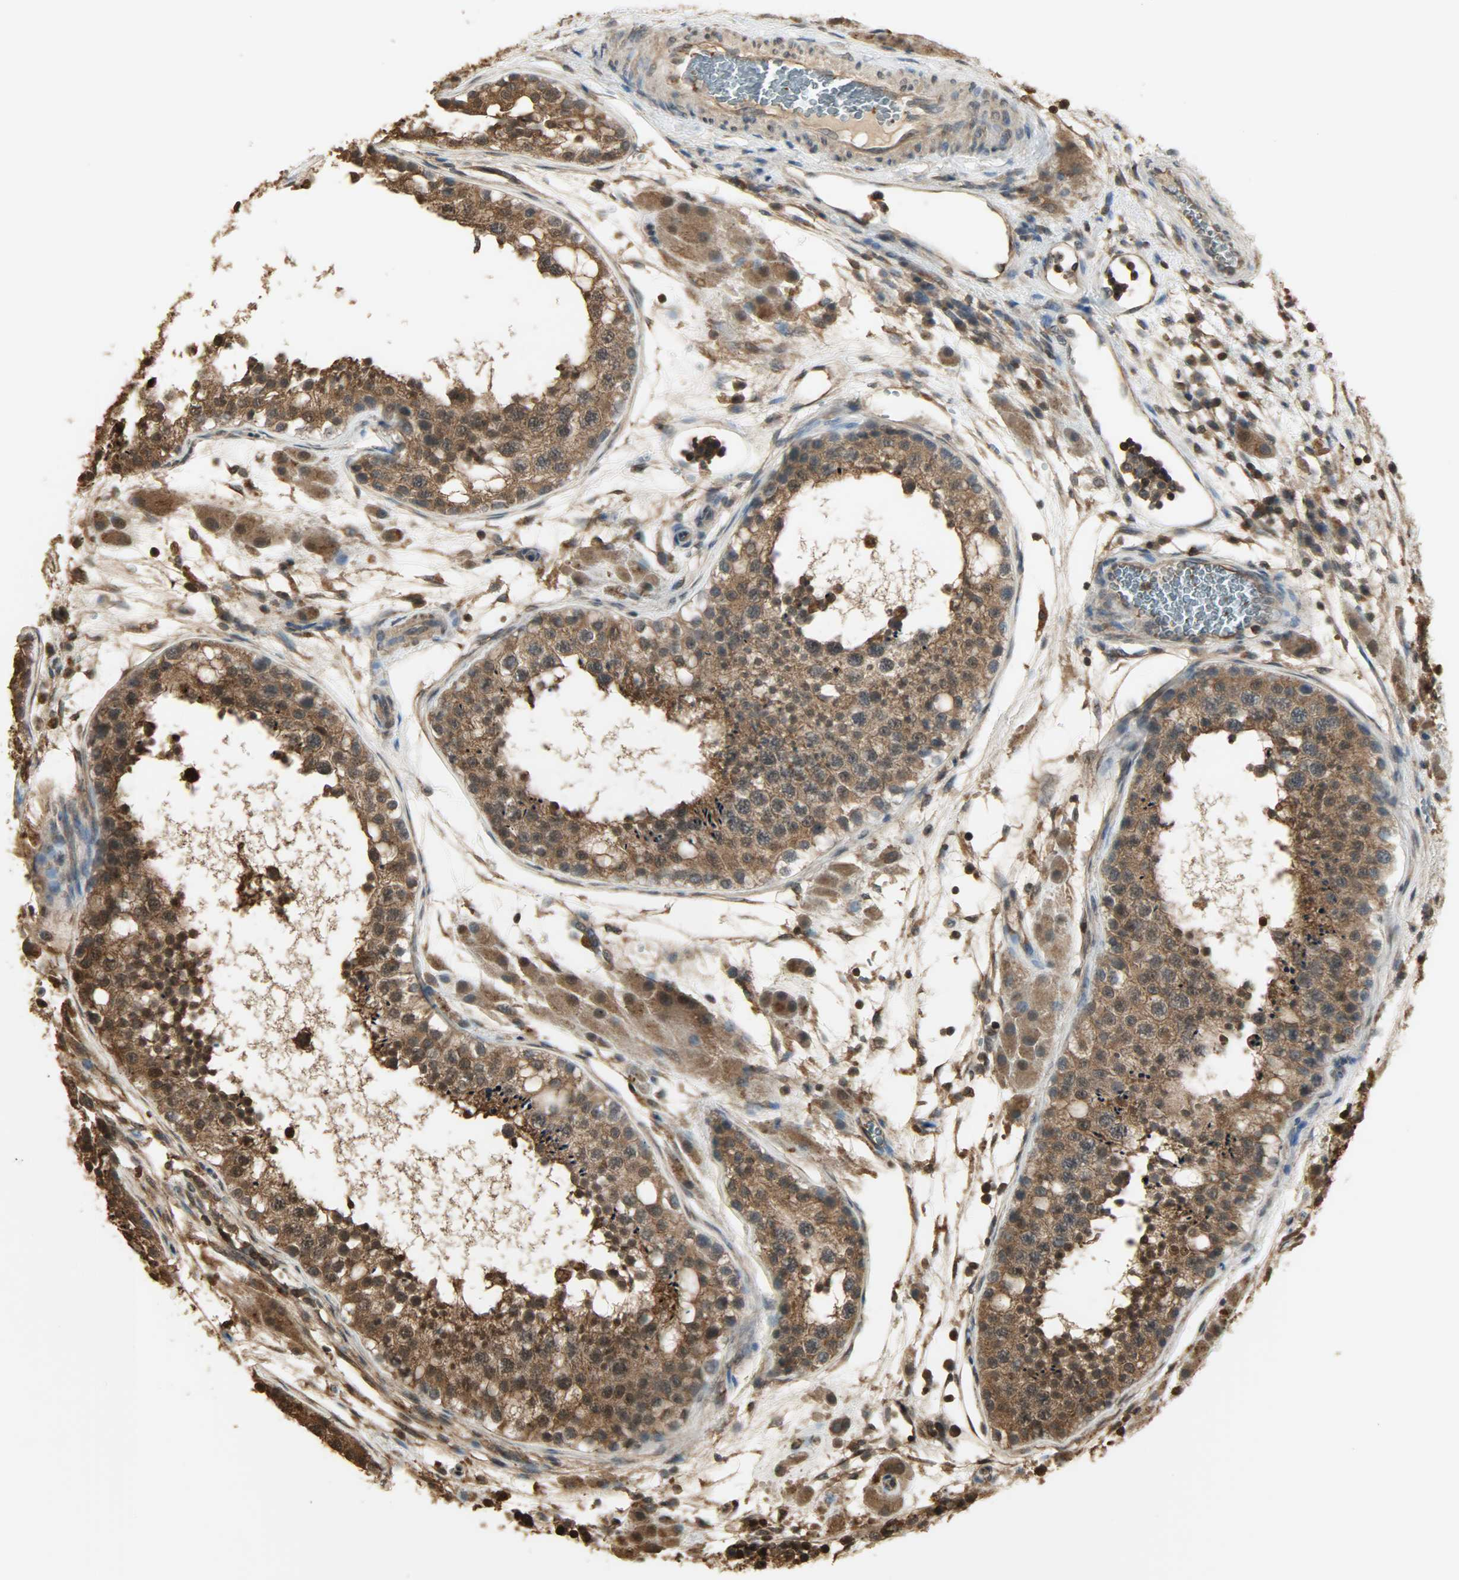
{"staining": {"intensity": "strong", "quantity": ">75%", "location": "cytoplasmic/membranous,nuclear"}, "tissue": "testis", "cell_type": "Cells in seminiferous ducts", "image_type": "normal", "snomed": [{"axis": "morphology", "description": "Normal tissue, NOS"}, {"axis": "topography", "description": "Testis"}], "caption": "This micrograph displays immunohistochemistry staining of normal testis, with high strong cytoplasmic/membranous,nuclear positivity in approximately >75% of cells in seminiferous ducts.", "gene": "YWHAZ", "patient": {"sex": "male", "age": 26}}